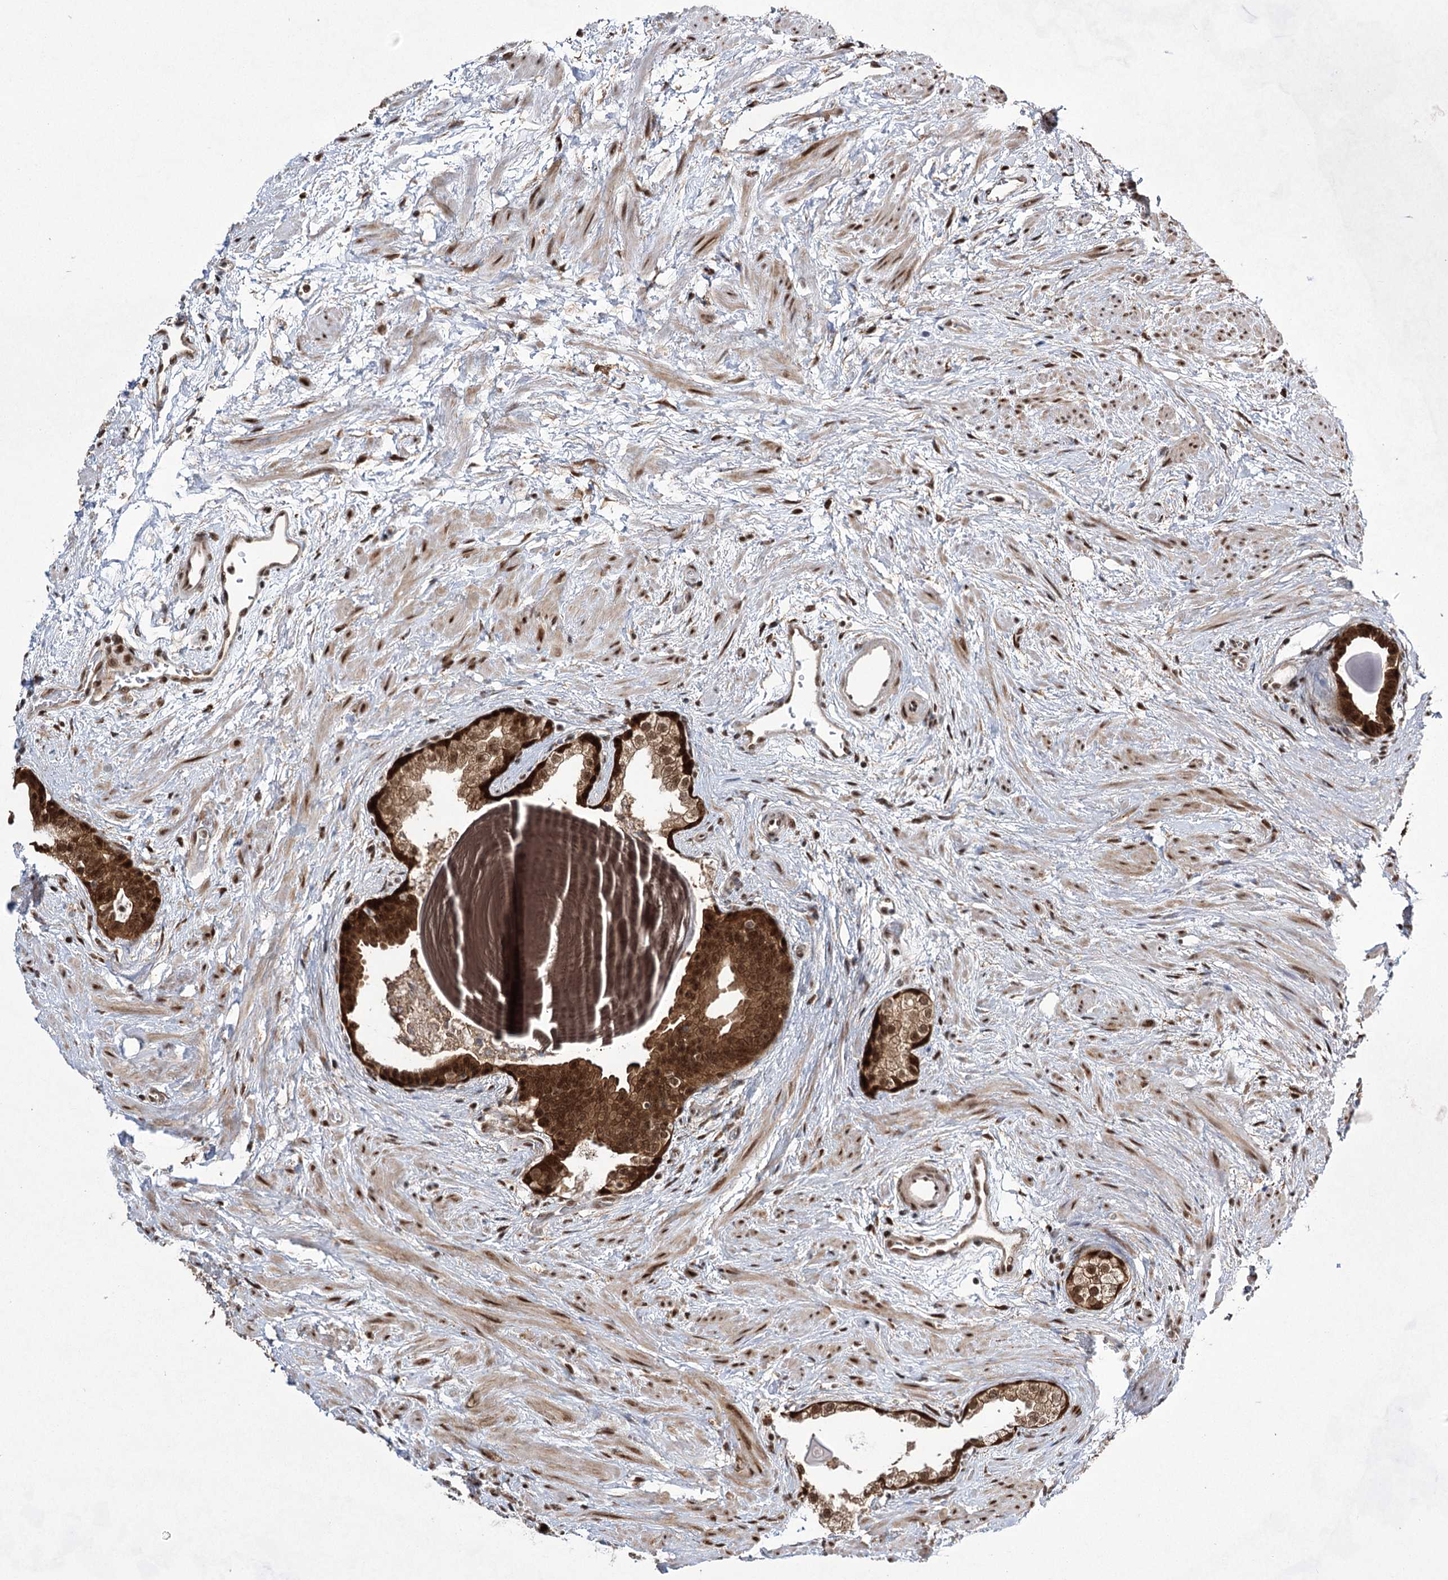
{"staining": {"intensity": "strong", "quantity": ">75%", "location": "cytoplasmic/membranous,nuclear"}, "tissue": "prostate", "cell_type": "Glandular cells", "image_type": "normal", "snomed": [{"axis": "morphology", "description": "Normal tissue, NOS"}, {"axis": "topography", "description": "Prostate"}], "caption": "Protein positivity by immunohistochemistry (IHC) exhibits strong cytoplasmic/membranous,nuclear expression in approximately >75% of glandular cells in unremarkable prostate.", "gene": "ZCCHC8", "patient": {"sex": "male", "age": 48}}